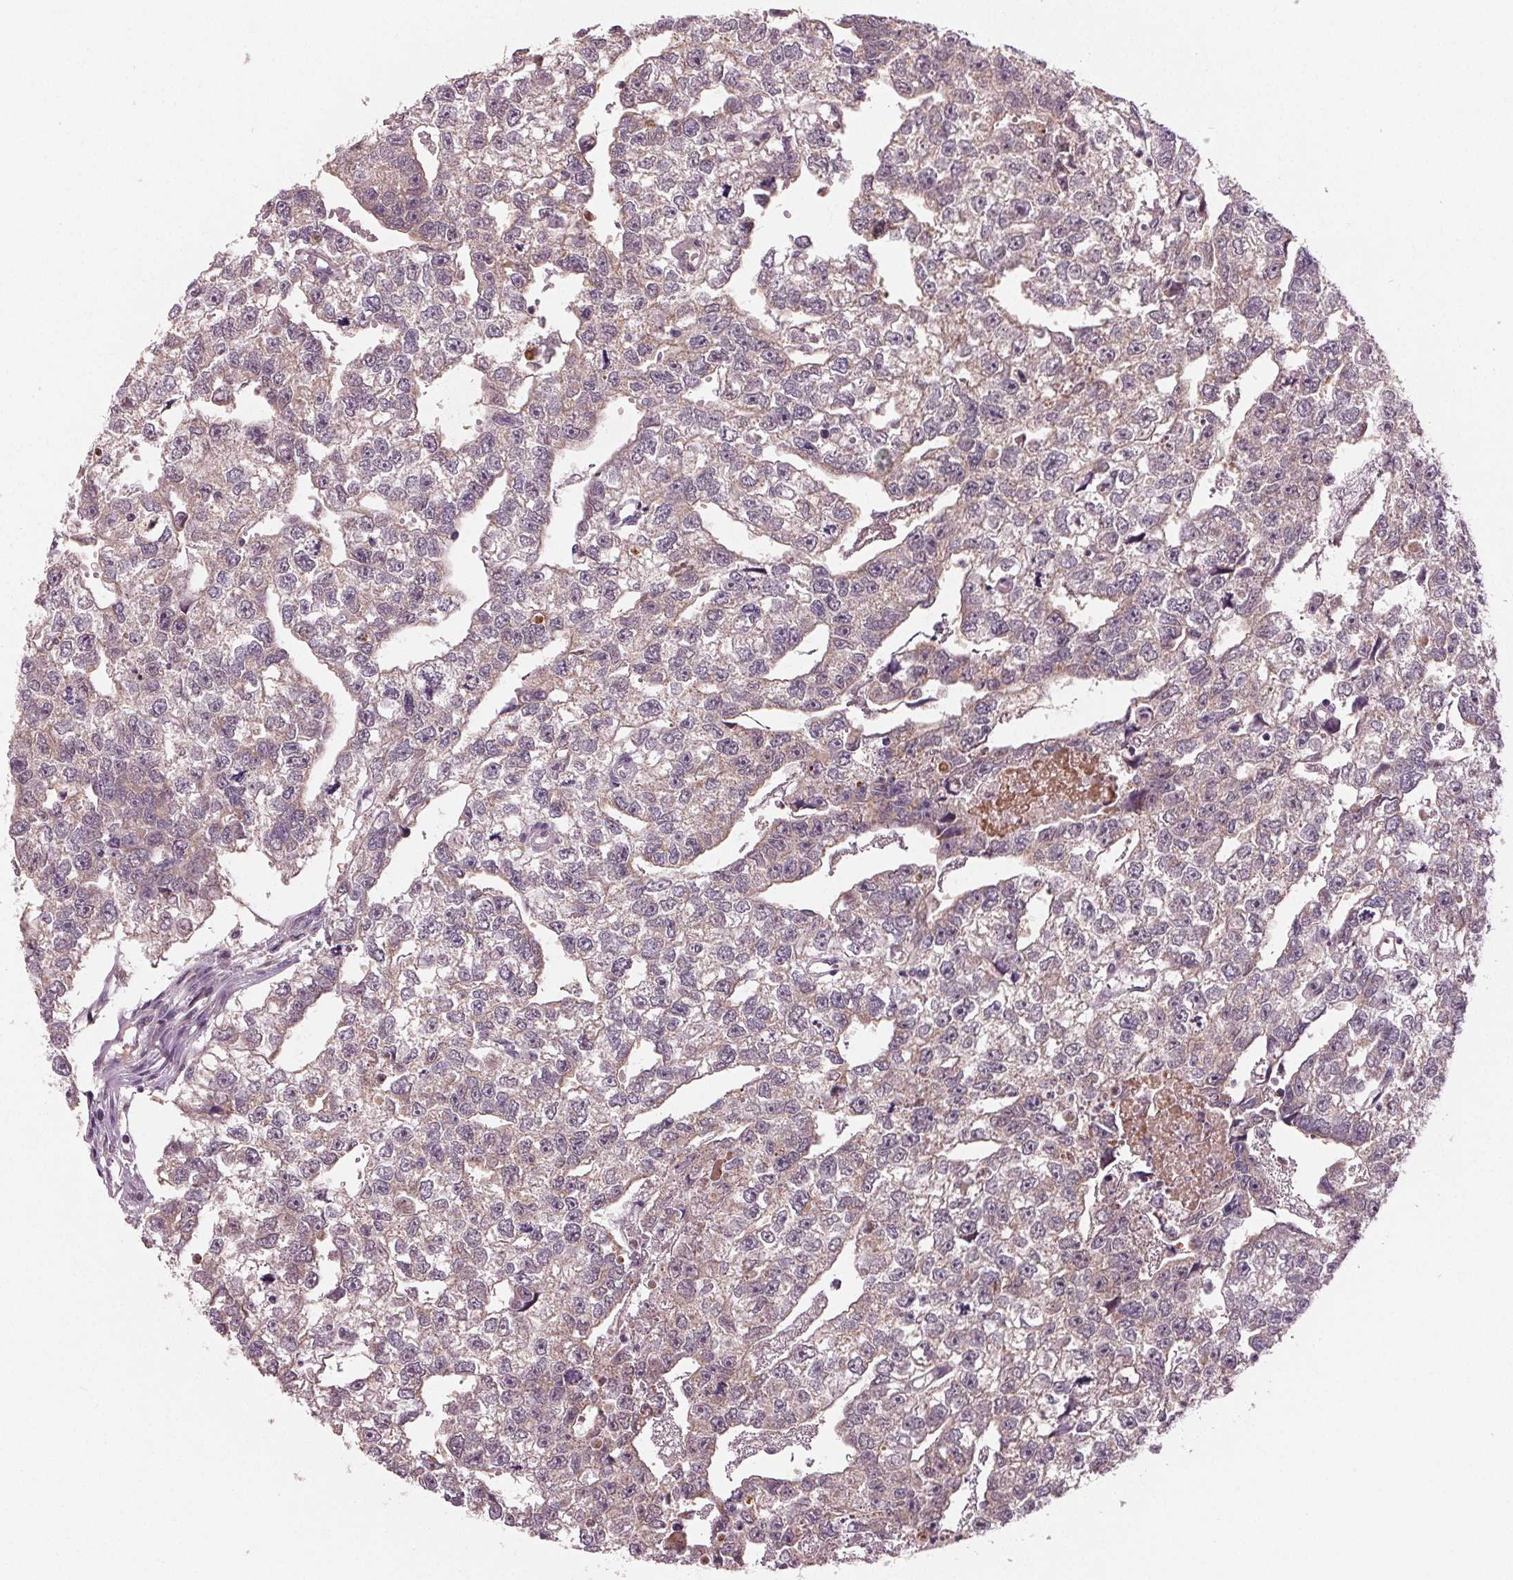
{"staining": {"intensity": "negative", "quantity": "none", "location": "none"}, "tissue": "testis cancer", "cell_type": "Tumor cells", "image_type": "cancer", "snomed": [{"axis": "morphology", "description": "Carcinoma, Embryonal, NOS"}, {"axis": "morphology", "description": "Teratoma, malignant, NOS"}, {"axis": "topography", "description": "Testis"}], "caption": "There is no significant expression in tumor cells of testis embryonal carcinoma.", "gene": "ZNF605", "patient": {"sex": "male", "age": 44}}